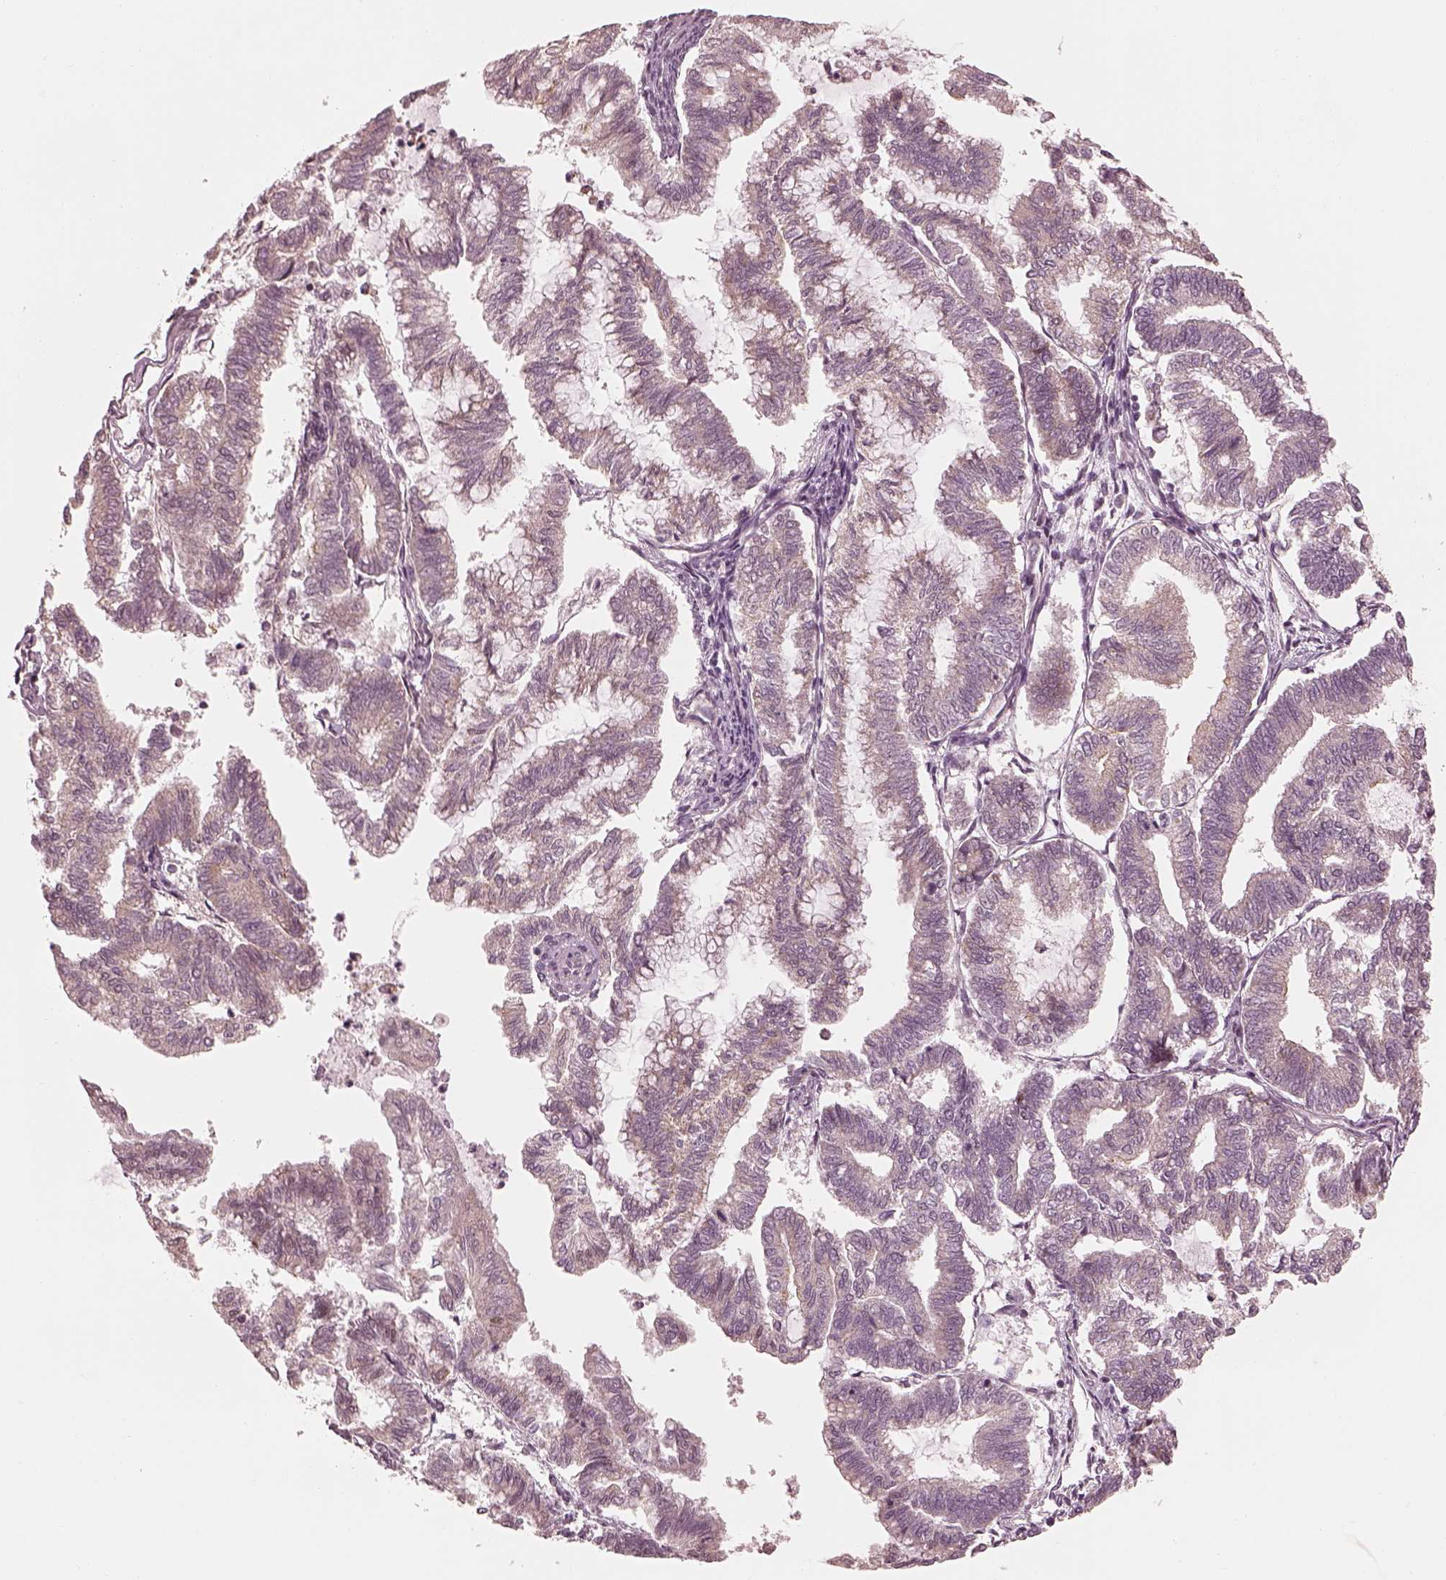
{"staining": {"intensity": "weak", "quantity": "<25%", "location": "cytoplasmic/membranous"}, "tissue": "endometrial cancer", "cell_type": "Tumor cells", "image_type": "cancer", "snomed": [{"axis": "morphology", "description": "Adenocarcinoma, NOS"}, {"axis": "topography", "description": "Endometrium"}], "caption": "IHC of endometrial cancer (adenocarcinoma) reveals no expression in tumor cells.", "gene": "IQCB1", "patient": {"sex": "female", "age": 79}}